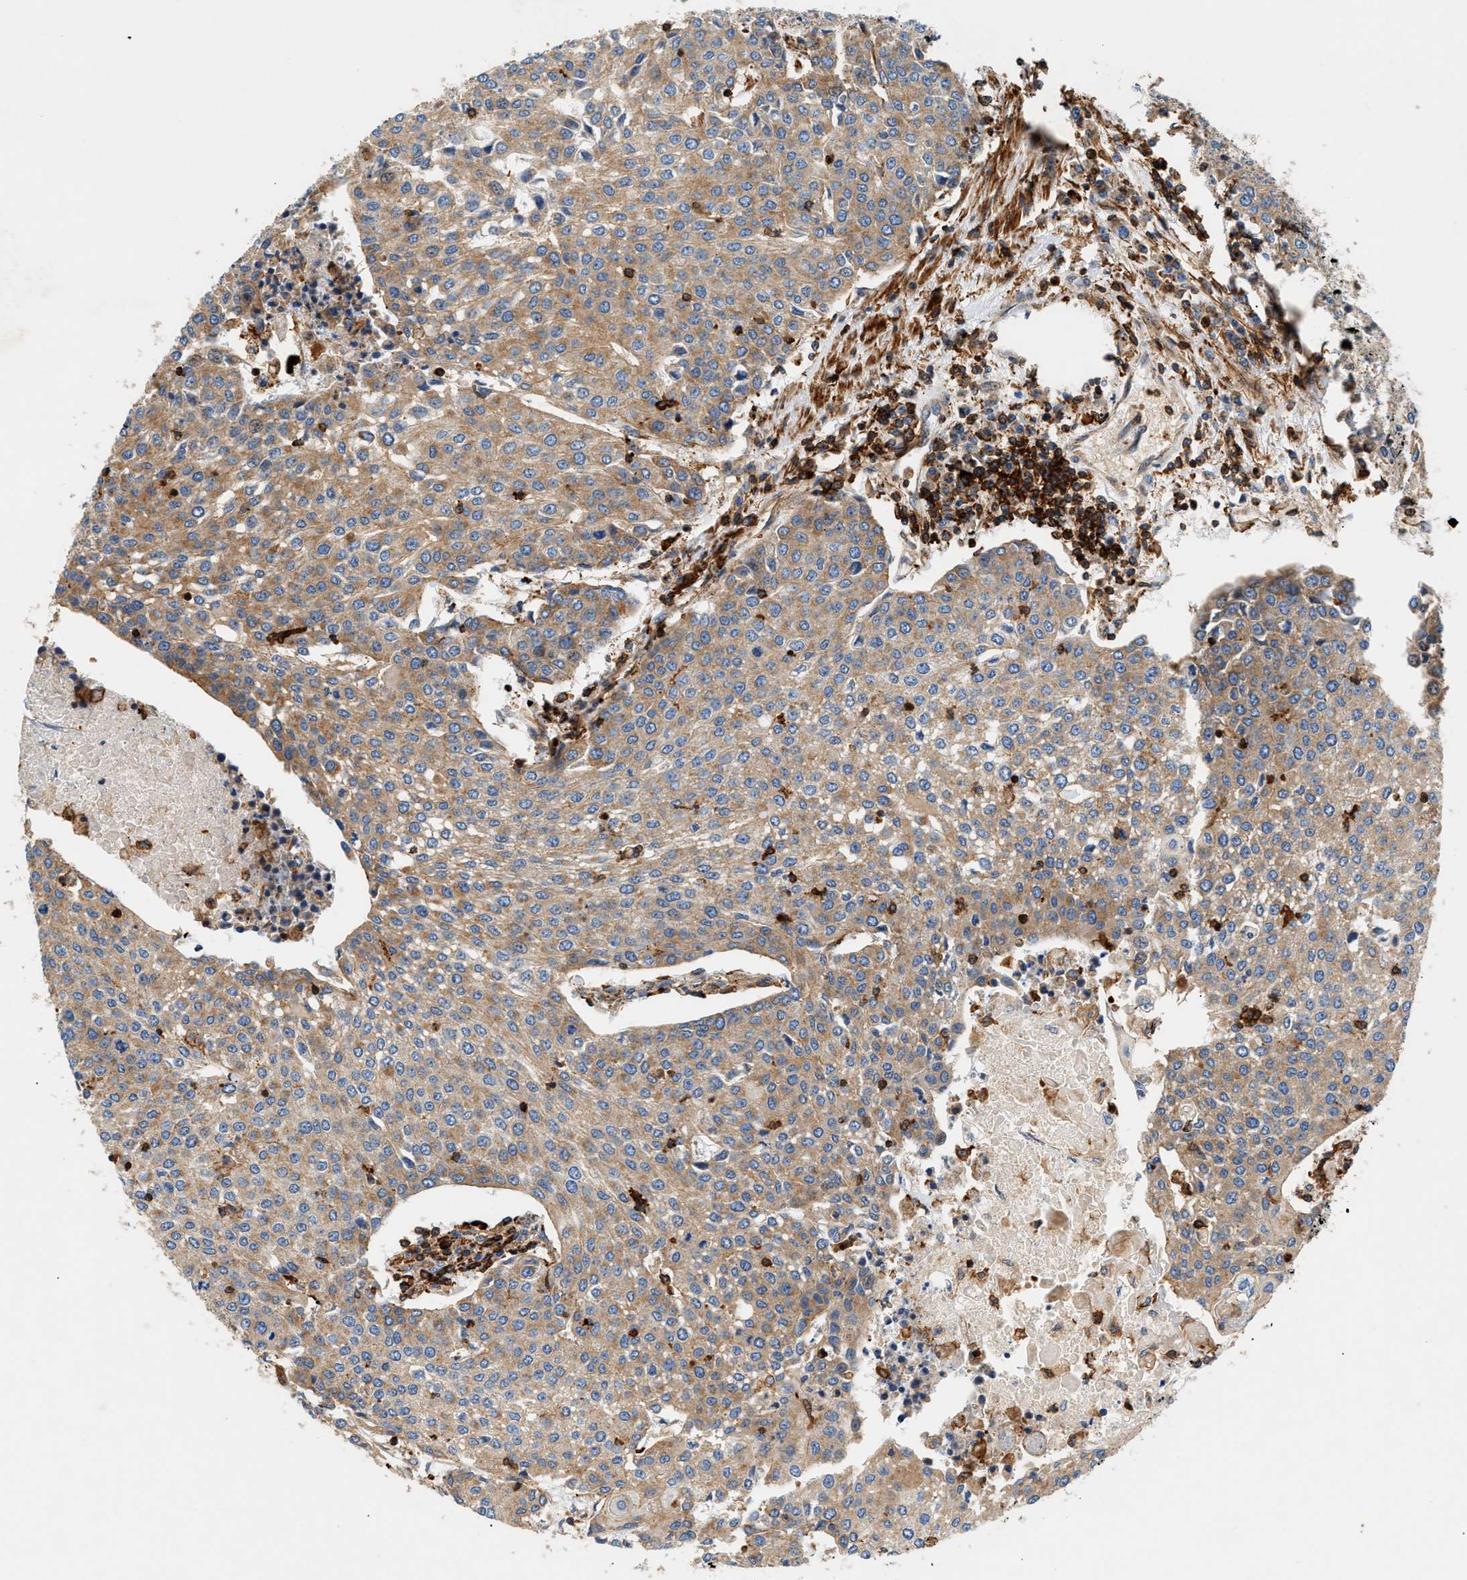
{"staining": {"intensity": "moderate", "quantity": ">75%", "location": "cytoplasmic/membranous"}, "tissue": "urothelial cancer", "cell_type": "Tumor cells", "image_type": "cancer", "snomed": [{"axis": "morphology", "description": "Urothelial carcinoma, High grade"}, {"axis": "topography", "description": "Urinary bladder"}], "caption": "This photomicrograph exhibits urothelial carcinoma (high-grade) stained with IHC to label a protein in brown. The cytoplasmic/membranous of tumor cells show moderate positivity for the protein. Nuclei are counter-stained blue.", "gene": "DHODH", "patient": {"sex": "female", "age": 85}}